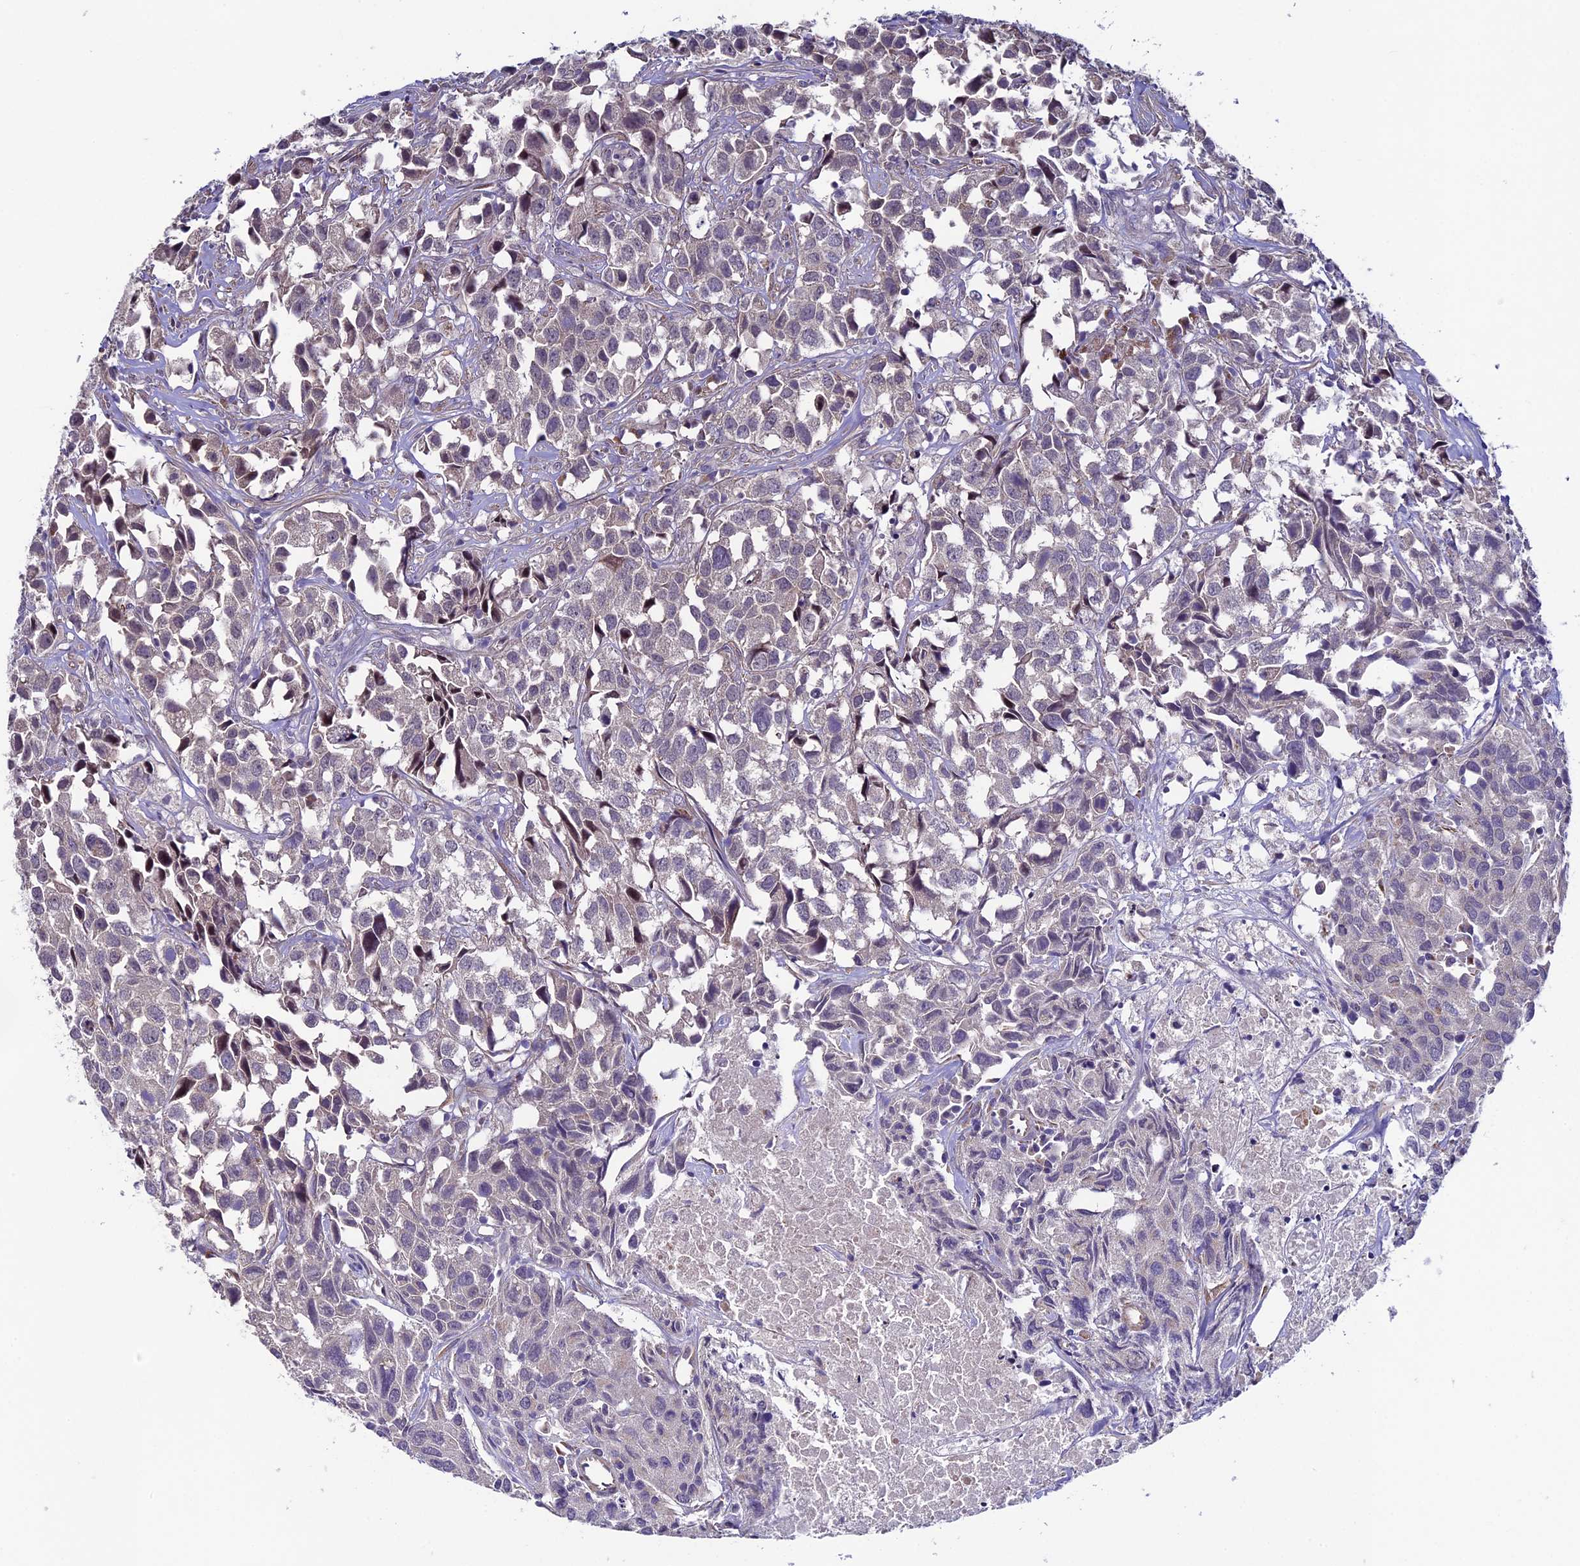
{"staining": {"intensity": "weak", "quantity": "<25%", "location": "nuclear"}, "tissue": "urothelial cancer", "cell_type": "Tumor cells", "image_type": "cancer", "snomed": [{"axis": "morphology", "description": "Urothelial carcinoma, High grade"}, {"axis": "topography", "description": "Urinary bladder"}], "caption": "IHC image of urothelial cancer stained for a protein (brown), which reveals no staining in tumor cells.", "gene": "SIPA1L3", "patient": {"sex": "female", "age": 75}}